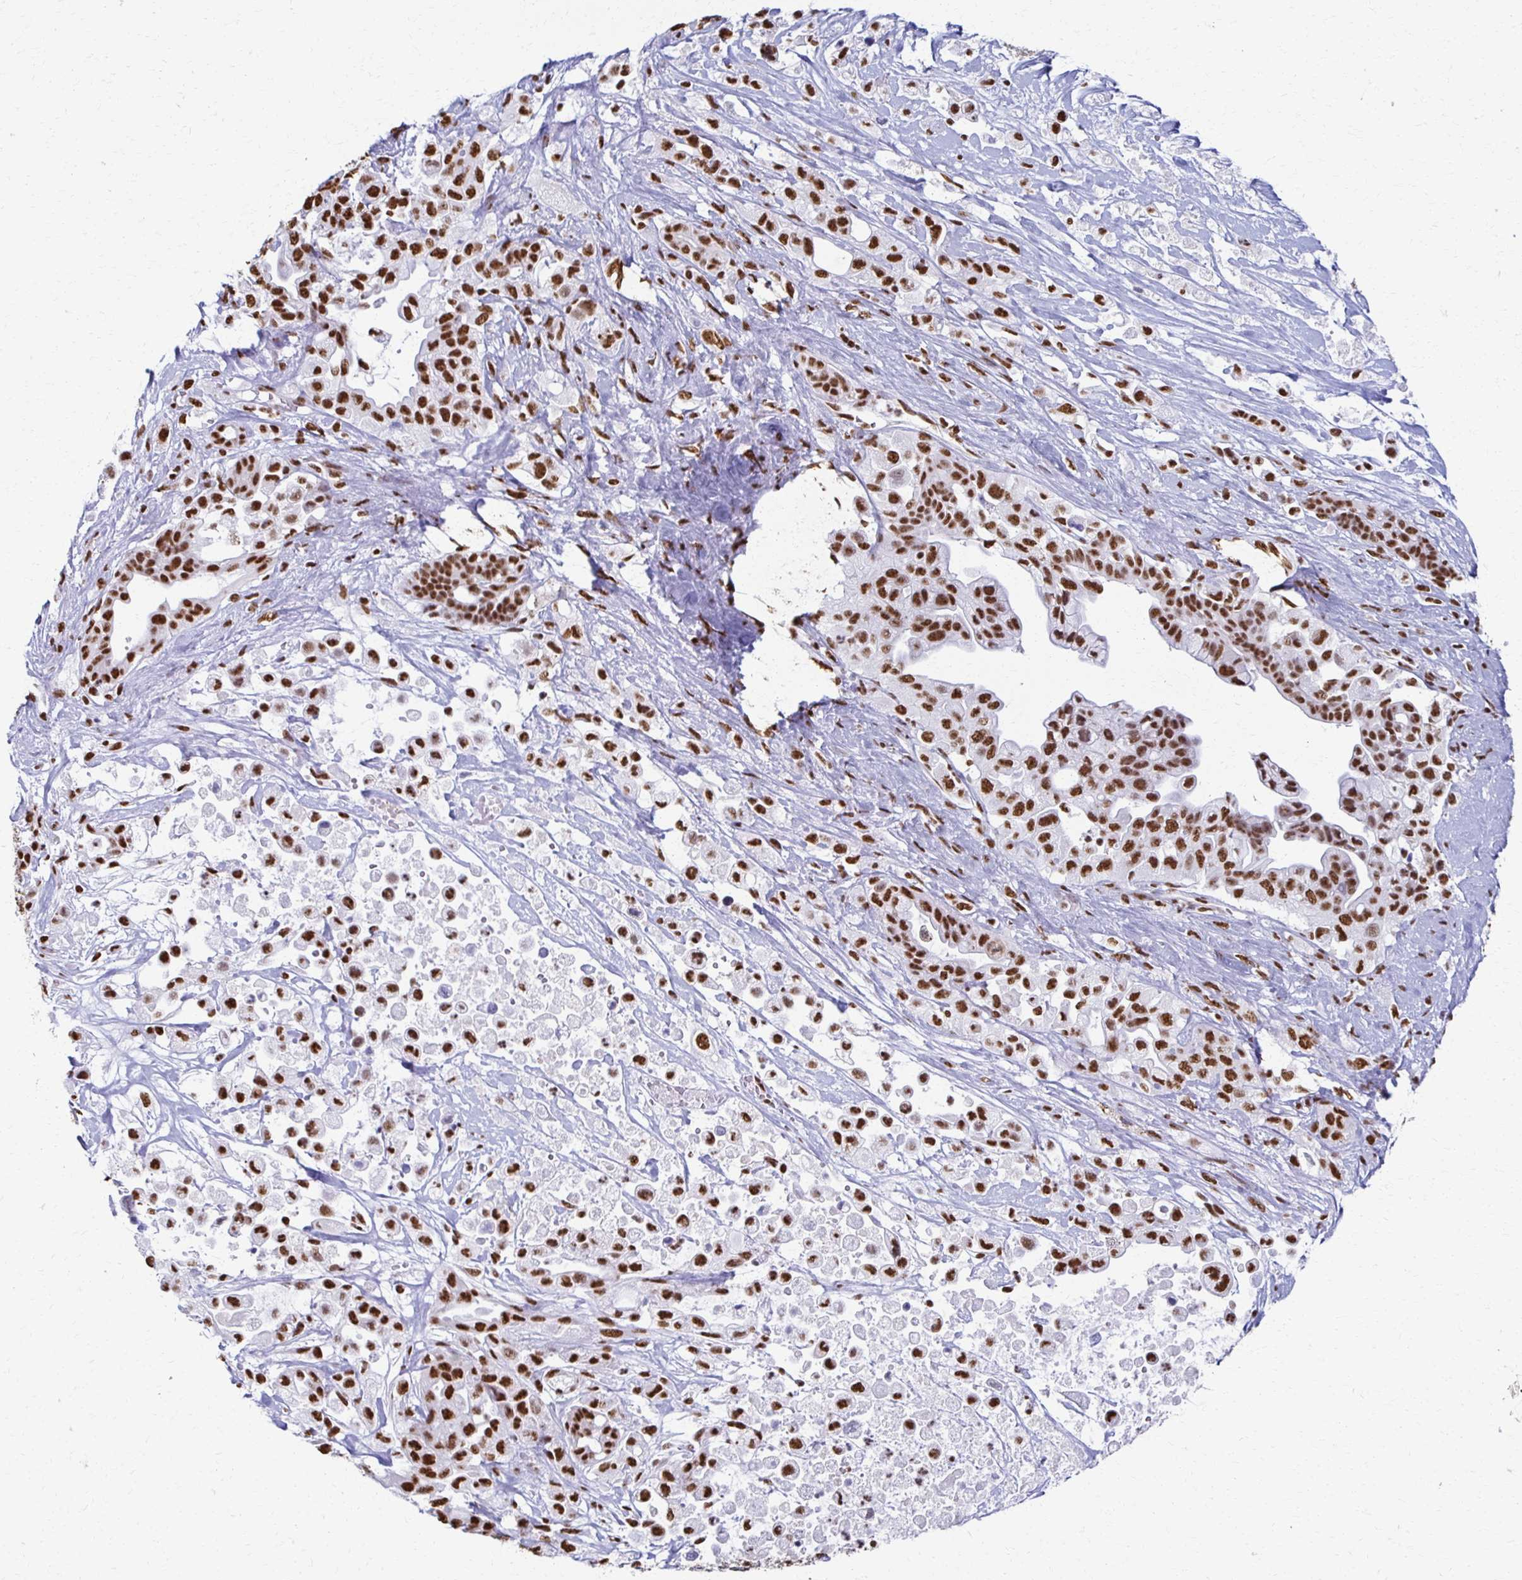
{"staining": {"intensity": "strong", "quantity": ">75%", "location": "nuclear"}, "tissue": "pancreatic cancer", "cell_type": "Tumor cells", "image_type": "cancer", "snomed": [{"axis": "morphology", "description": "Adenocarcinoma, NOS"}, {"axis": "topography", "description": "Pancreas"}], "caption": "Immunohistochemistry image of neoplastic tissue: pancreatic cancer stained using immunohistochemistry (IHC) demonstrates high levels of strong protein expression localized specifically in the nuclear of tumor cells, appearing as a nuclear brown color.", "gene": "NONO", "patient": {"sex": "male", "age": 44}}